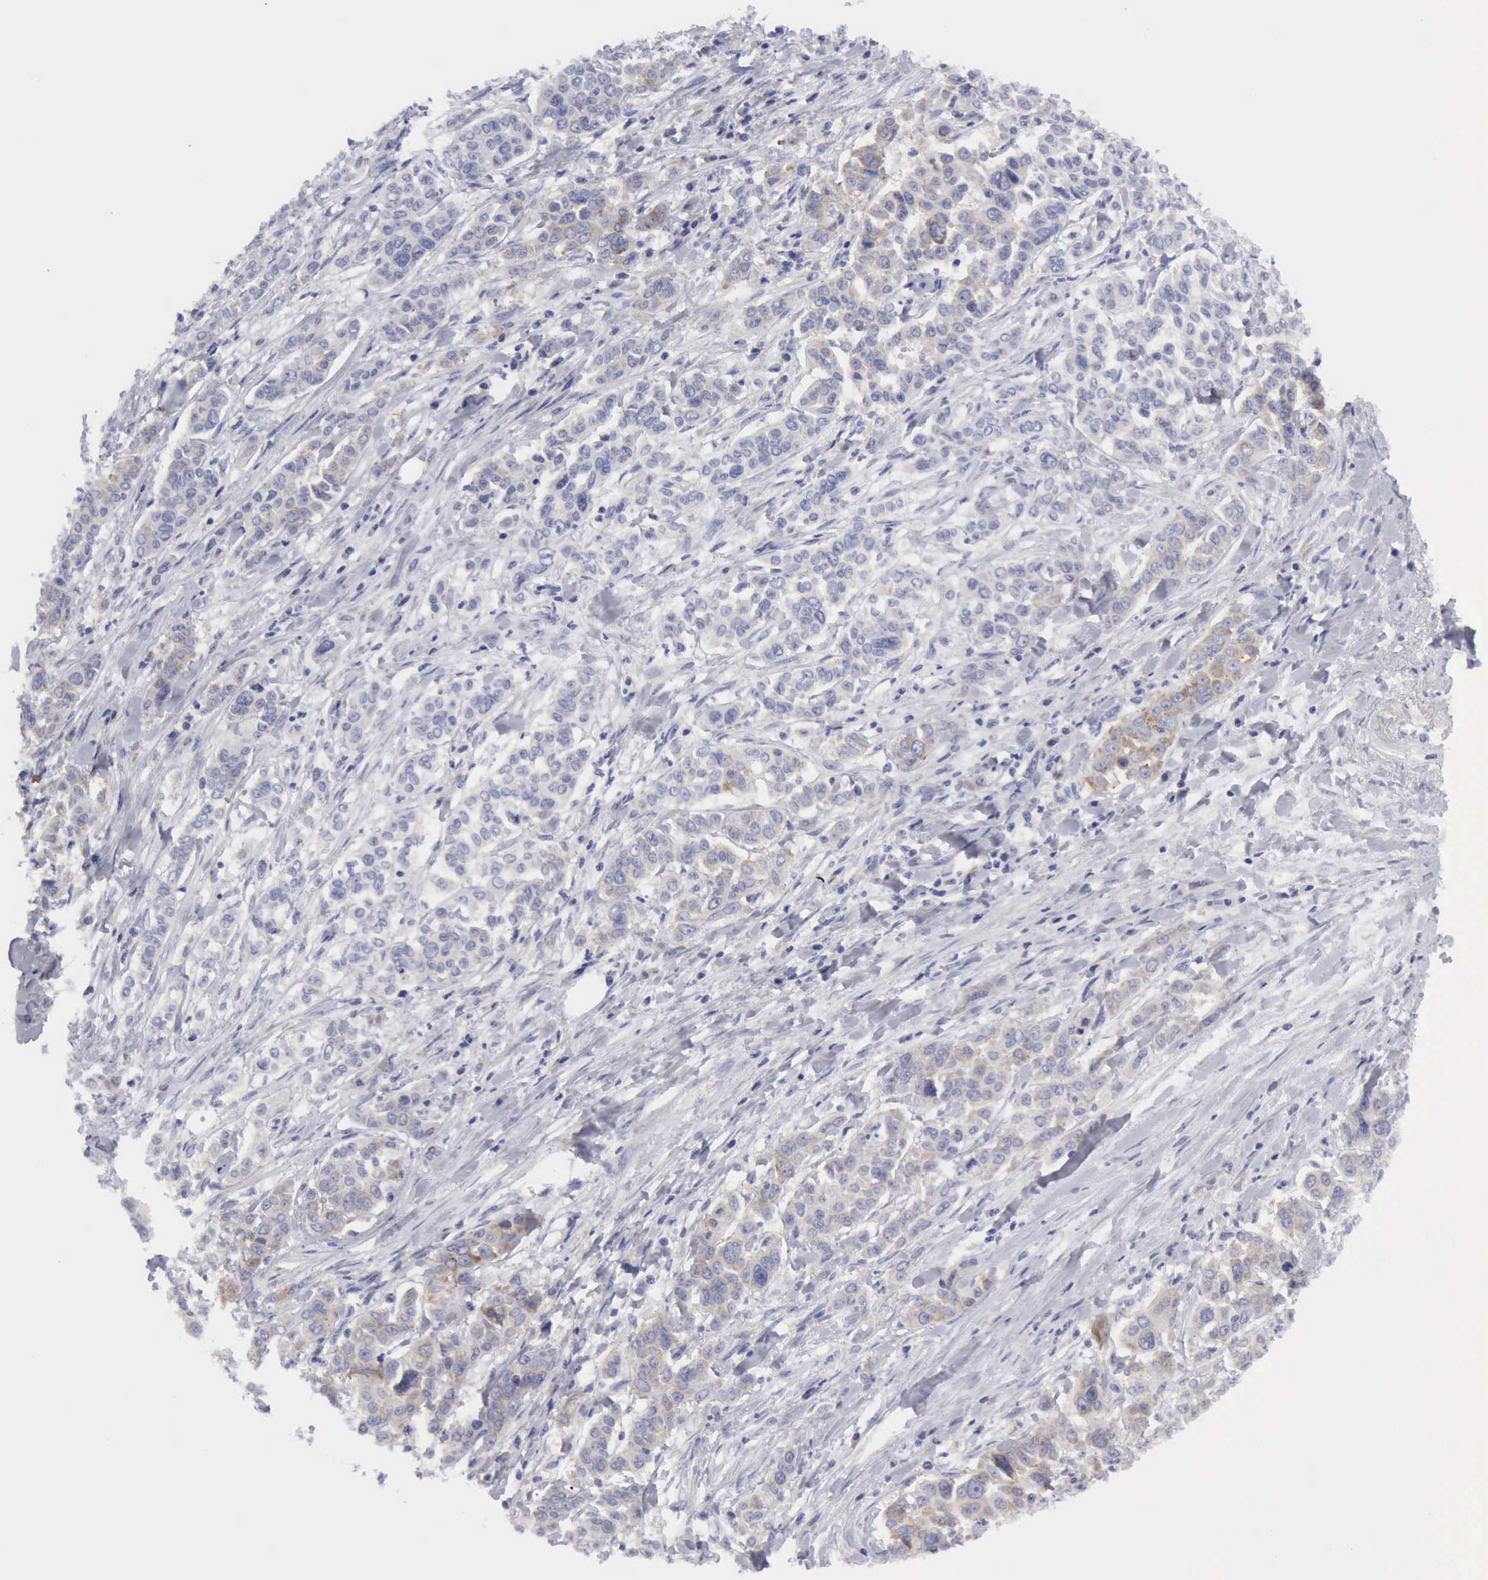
{"staining": {"intensity": "moderate", "quantity": "<25%", "location": "cytoplasmic/membranous"}, "tissue": "pancreatic cancer", "cell_type": "Tumor cells", "image_type": "cancer", "snomed": [{"axis": "morphology", "description": "Adenocarcinoma, NOS"}, {"axis": "topography", "description": "Pancreas"}], "caption": "Immunohistochemical staining of adenocarcinoma (pancreatic) shows moderate cytoplasmic/membranous protein positivity in approximately <25% of tumor cells.", "gene": "TXLNG", "patient": {"sex": "female", "age": 52}}